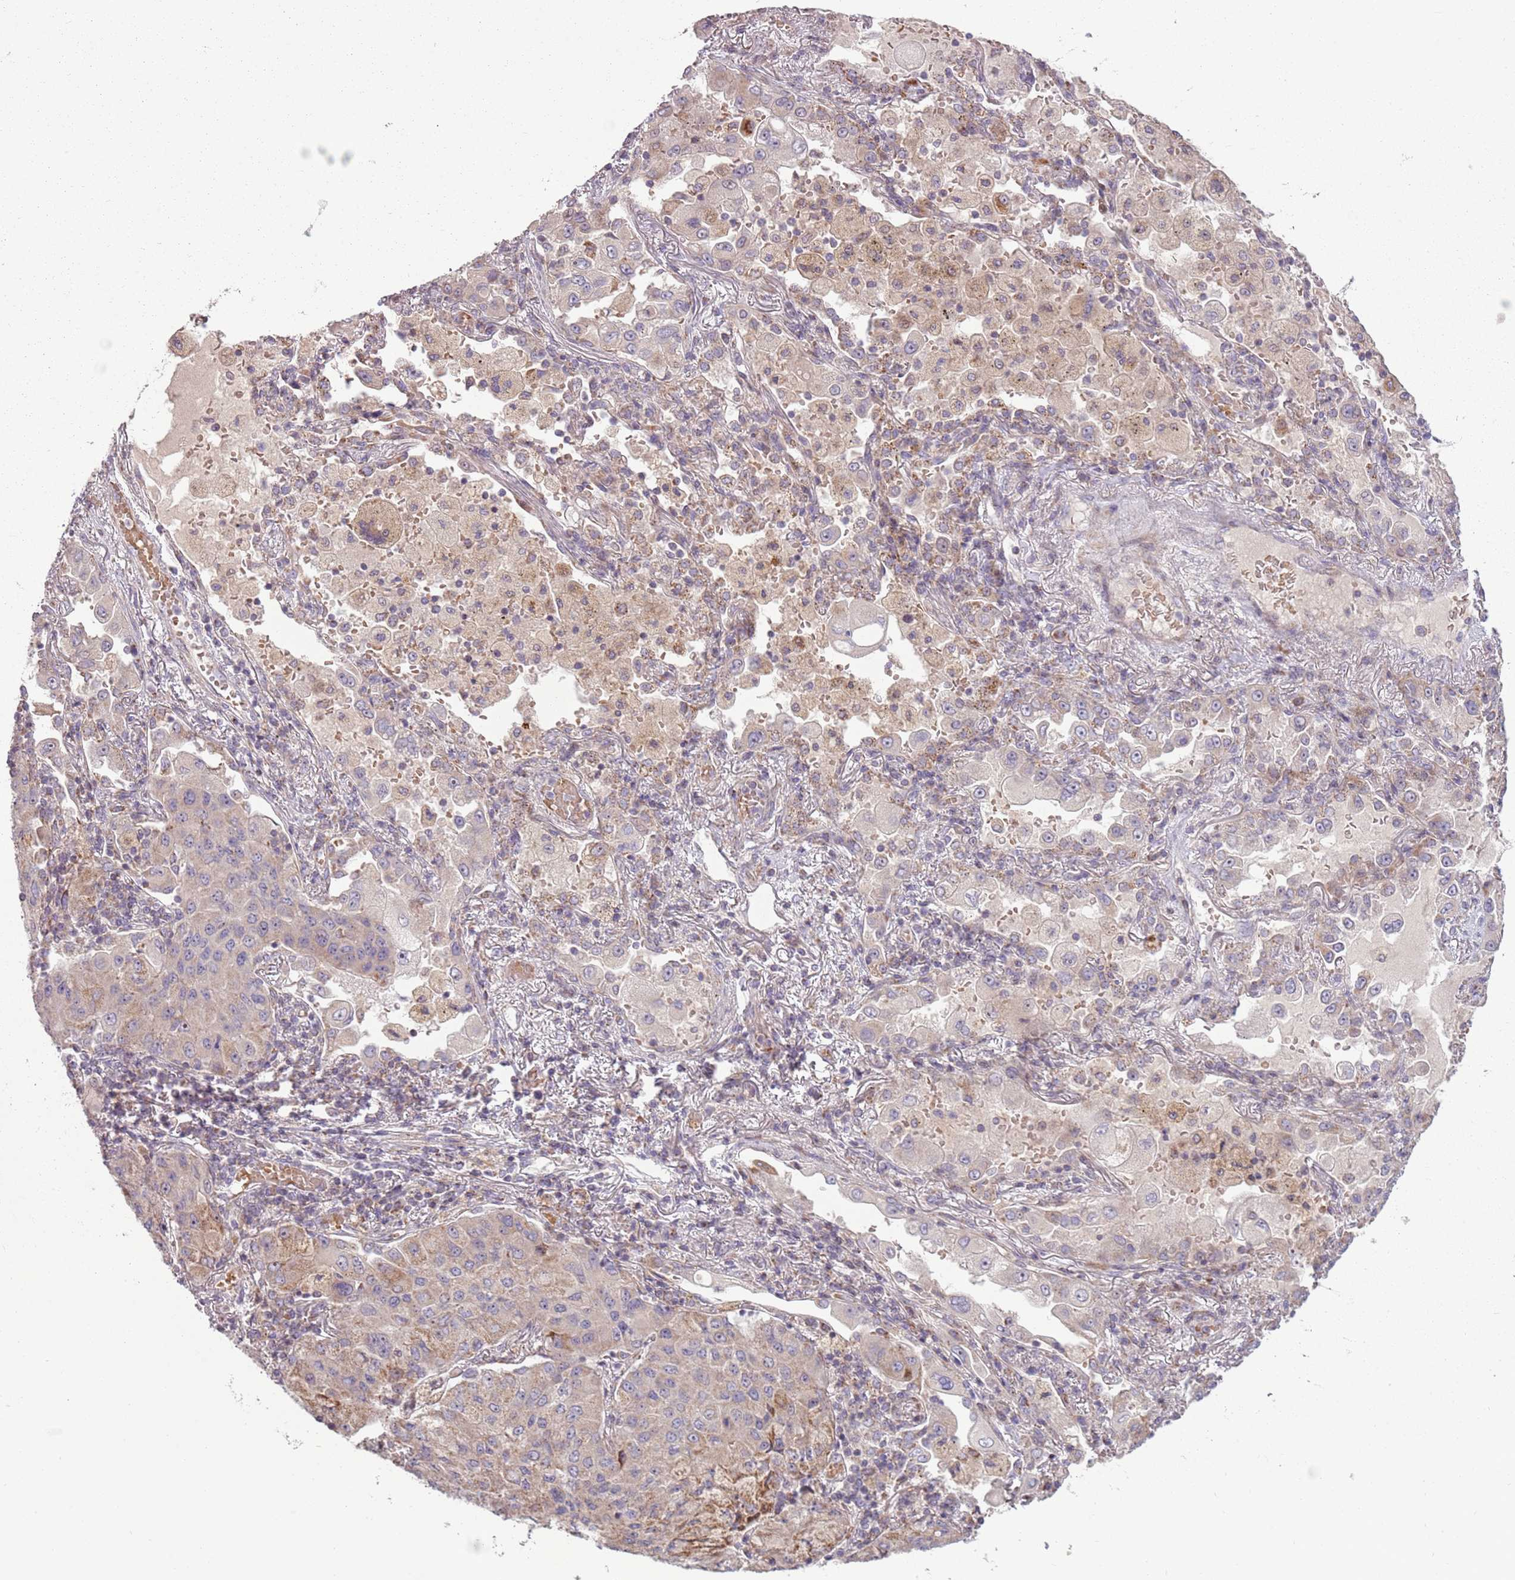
{"staining": {"intensity": "weak", "quantity": ">75%", "location": "cytoplasmic/membranous"}, "tissue": "lung cancer", "cell_type": "Tumor cells", "image_type": "cancer", "snomed": [{"axis": "morphology", "description": "Squamous cell carcinoma, NOS"}, {"axis": "topography", "description": "Lung"}], "caption": "This is a micrograph of immunohistochemistry (IHC) staining of lung cancer, which shows weak positivity in the cytoplasmic/membranous of tumor cells.", "gene": "ZNF530", "patient": {"sex": "male", "age": 74}}